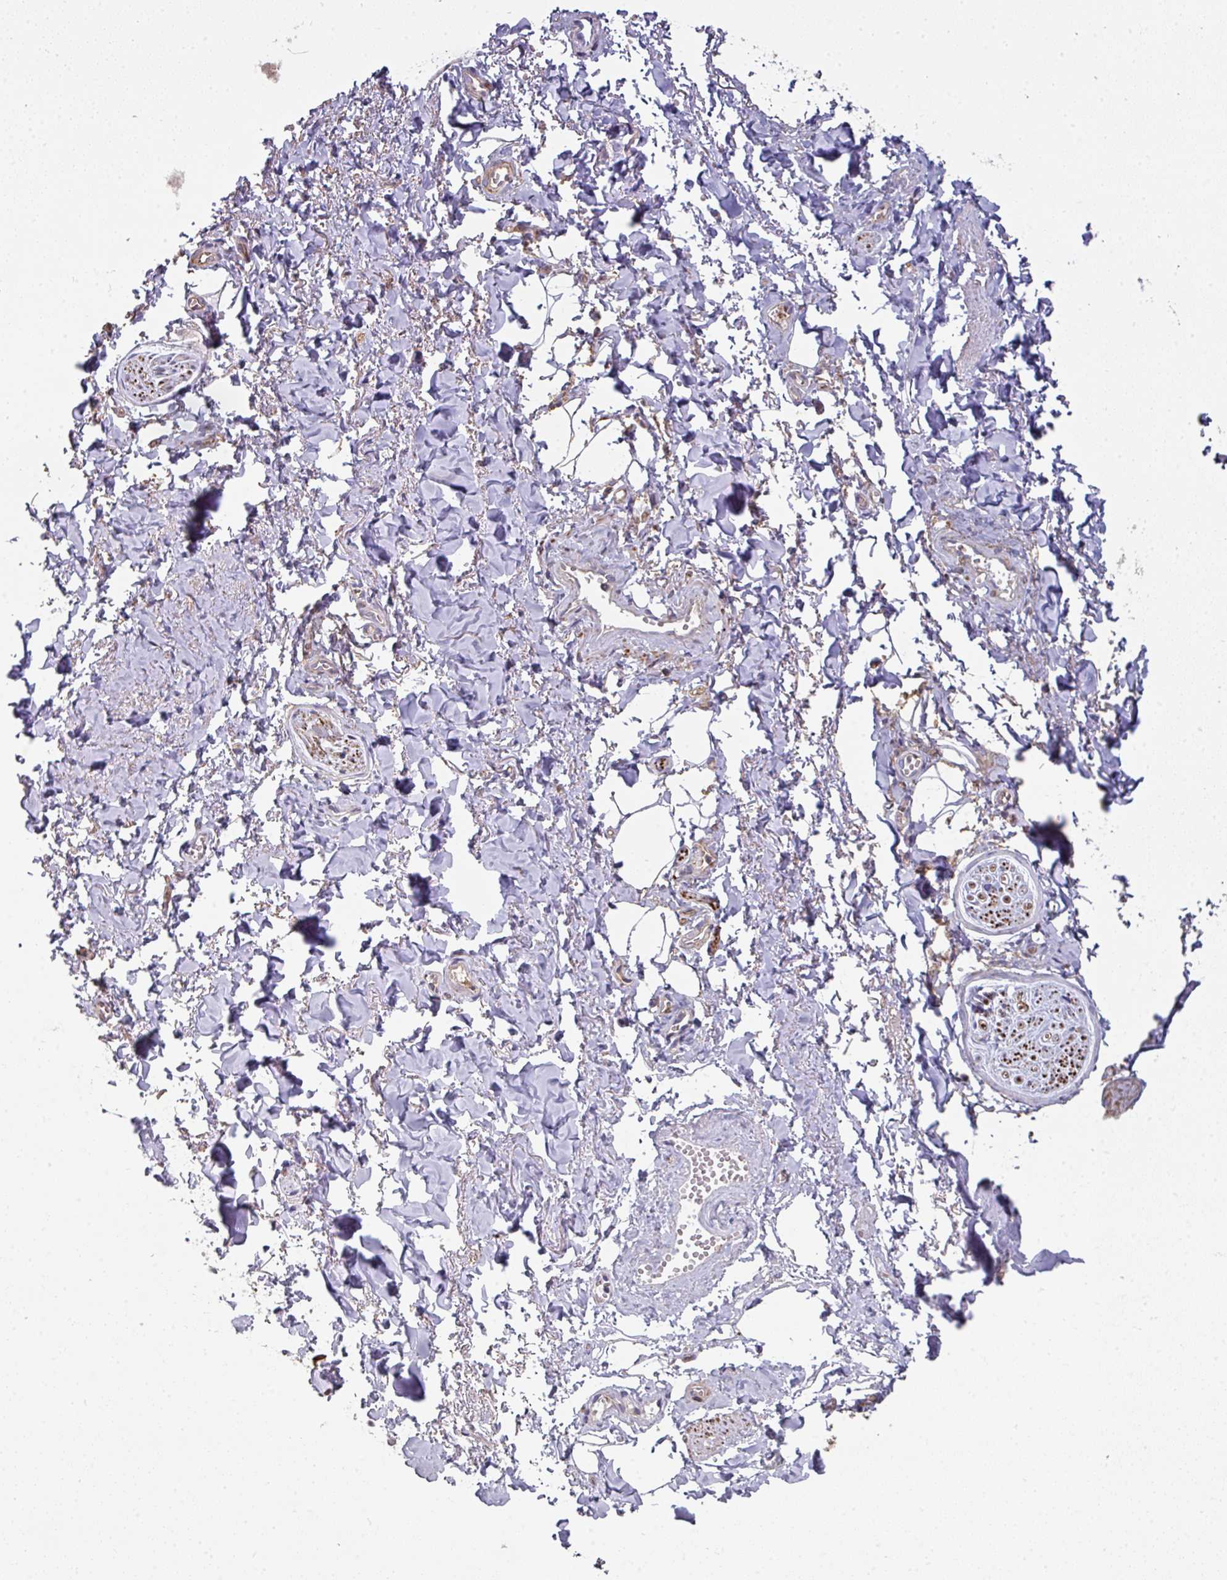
{"staining": {"intensity": "negative", "quantity": "none", "location": "none"}, "tissue": "adipose tissue", "cell_type": "Adipocytes", "image_type": "normal", "snomed": [{"axis": "morphology", "description": "Normal tissue, NOS"}, {"axis": "topography", "description": "Vulva"}, {"axis": "topography", "description": "Vagina"}, {"axis": "topography", "description": "Peripheral nerve tissue"}], "caption": "This is a photomicrograph of immunohistochemistry staining of normal adipose tissue, which shows no staining in adipocytes.", "gene": "BEND5", "patient": {"sex": "female", "age": 66}}